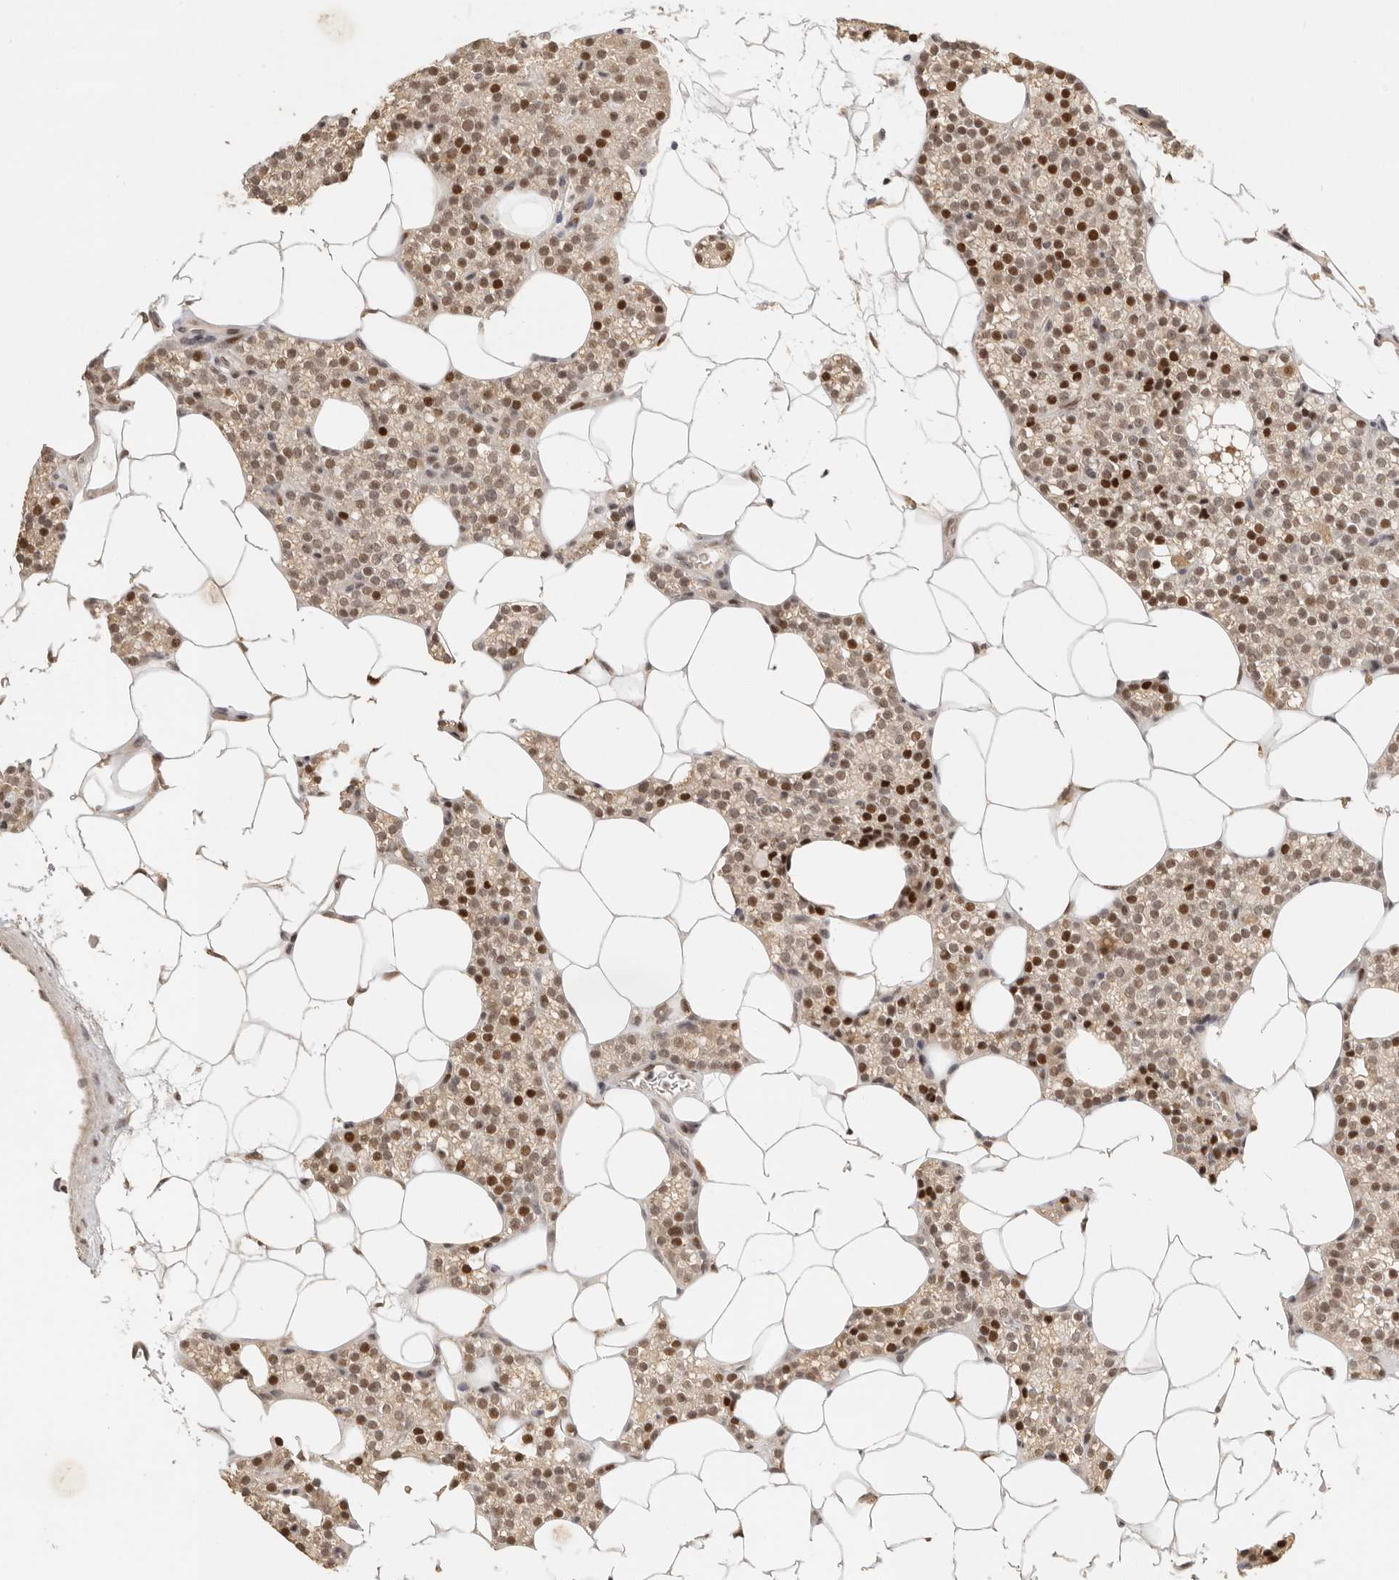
{"staining": {"intensity": "moderate", "quantity": "25%-75%", "location": "nuclear"}, "tissue": "parathyroid gland", "cell_type": "Glandular cells", "image_type": "normal", "snomed": [{"axis": "morphology", "description": "Normal tissue, NOS"}, {"axis": "topography", "description": "Parathyroid gland"}], "caption": "Moderate nuclear staining is seen in approximately 25%-75% of glandular cells in normal parathyroid gland. The staining was performed using DAB, with brown indicating positive protein expression. Nuclei are stained blue with hematoxylin.", "gene": "GPBP1L1", "patient": {"sex": "female", "age": 56}}